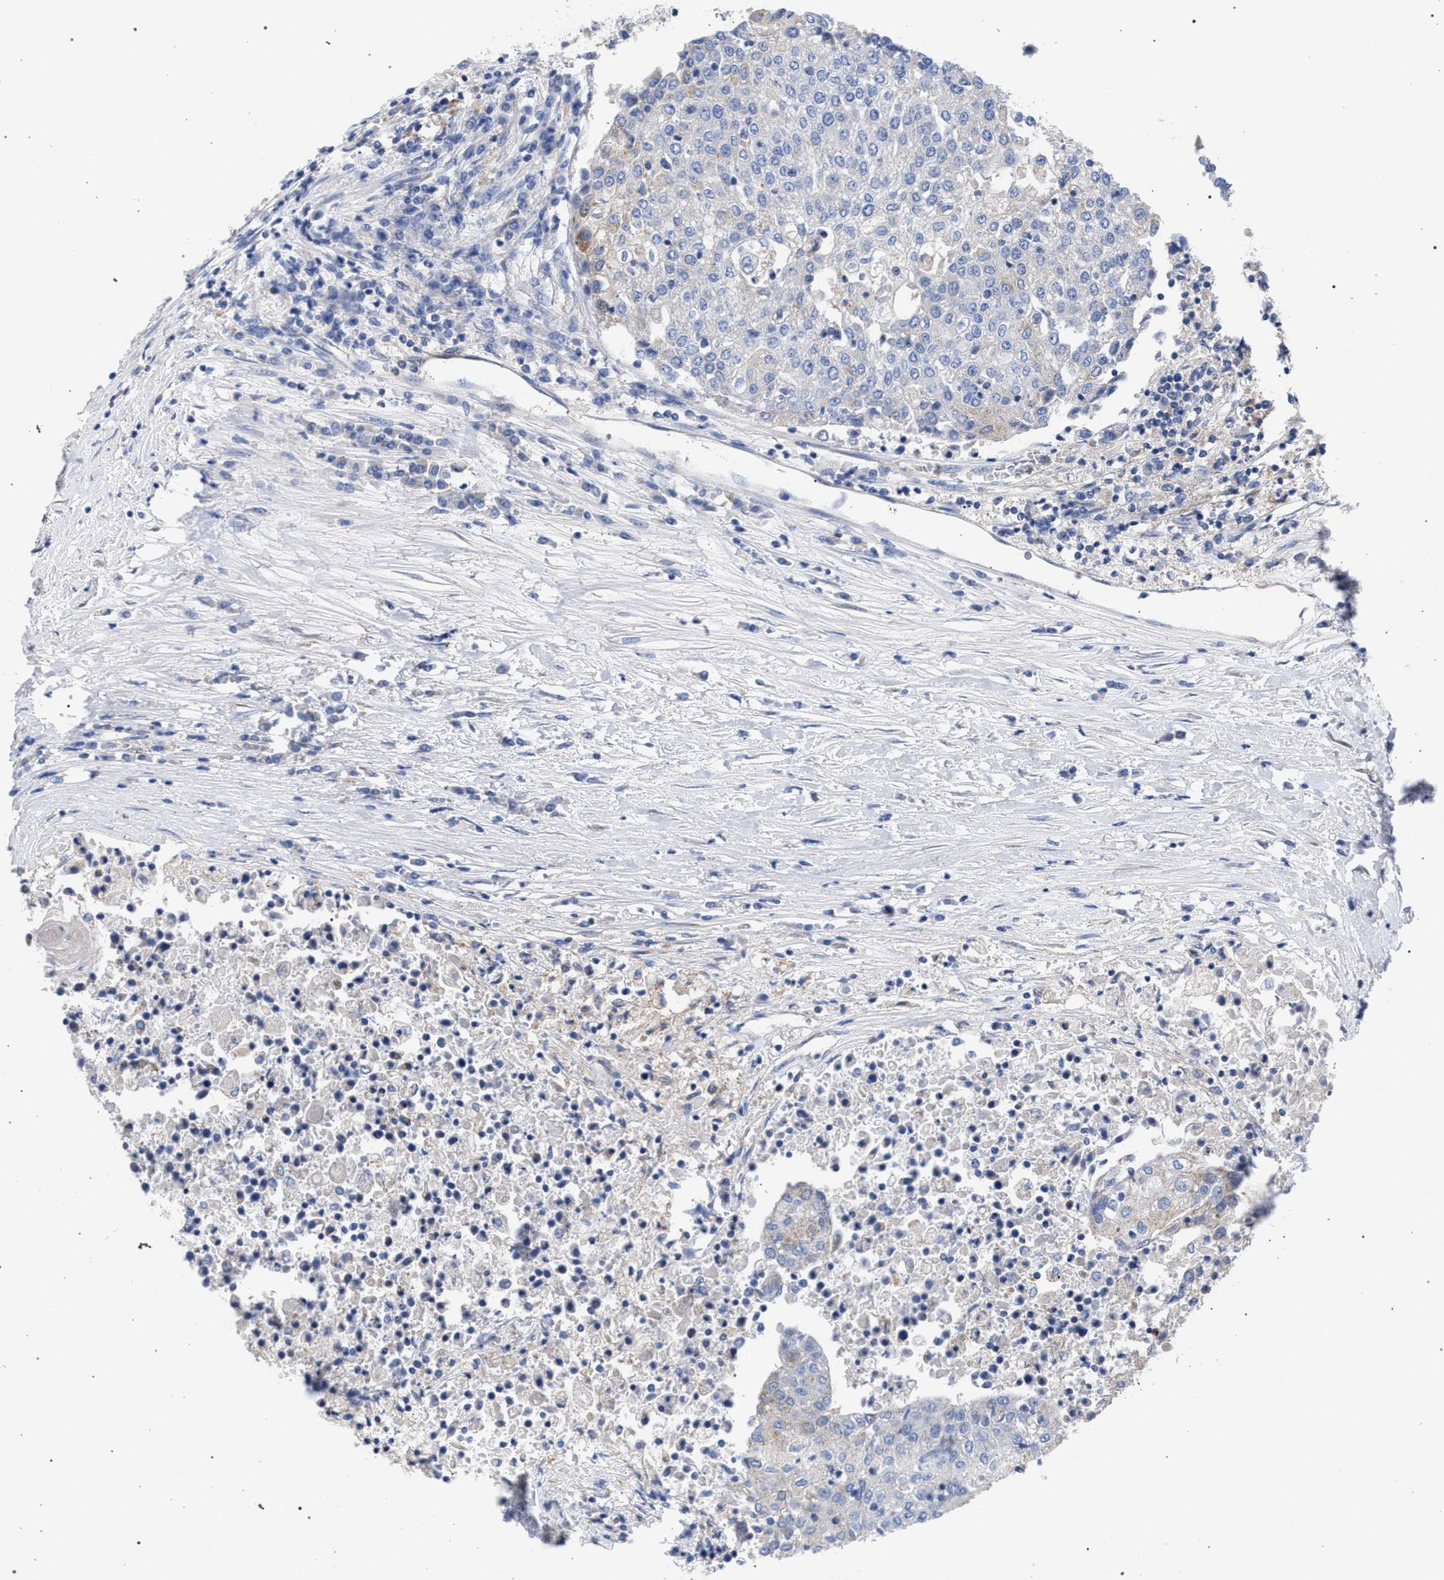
{"staining": {"intensity": "negative", "quantity": "none", "location": "none"}, "tissue": "urothelial cancer", "cell_type": "Tumor cells", "image_type": "cancer", "snomed": [{"axis": "morphology", "description": "Urothelial carcinoma, High grade"}, {"axis": "topography", "description": "Urinary bladder"}], "caption": "A photomicrograph of human urothelial cancer is negative for staining in tumor cells. Brightfield microscopy of immunohistochemistry stained with DAB (3,3'-diaminobenzidine) (brown) and hematoxylin (blue), captured at high magnification.", "gene": "GMPR", "patient": {"sex": "female", "age": 85}}